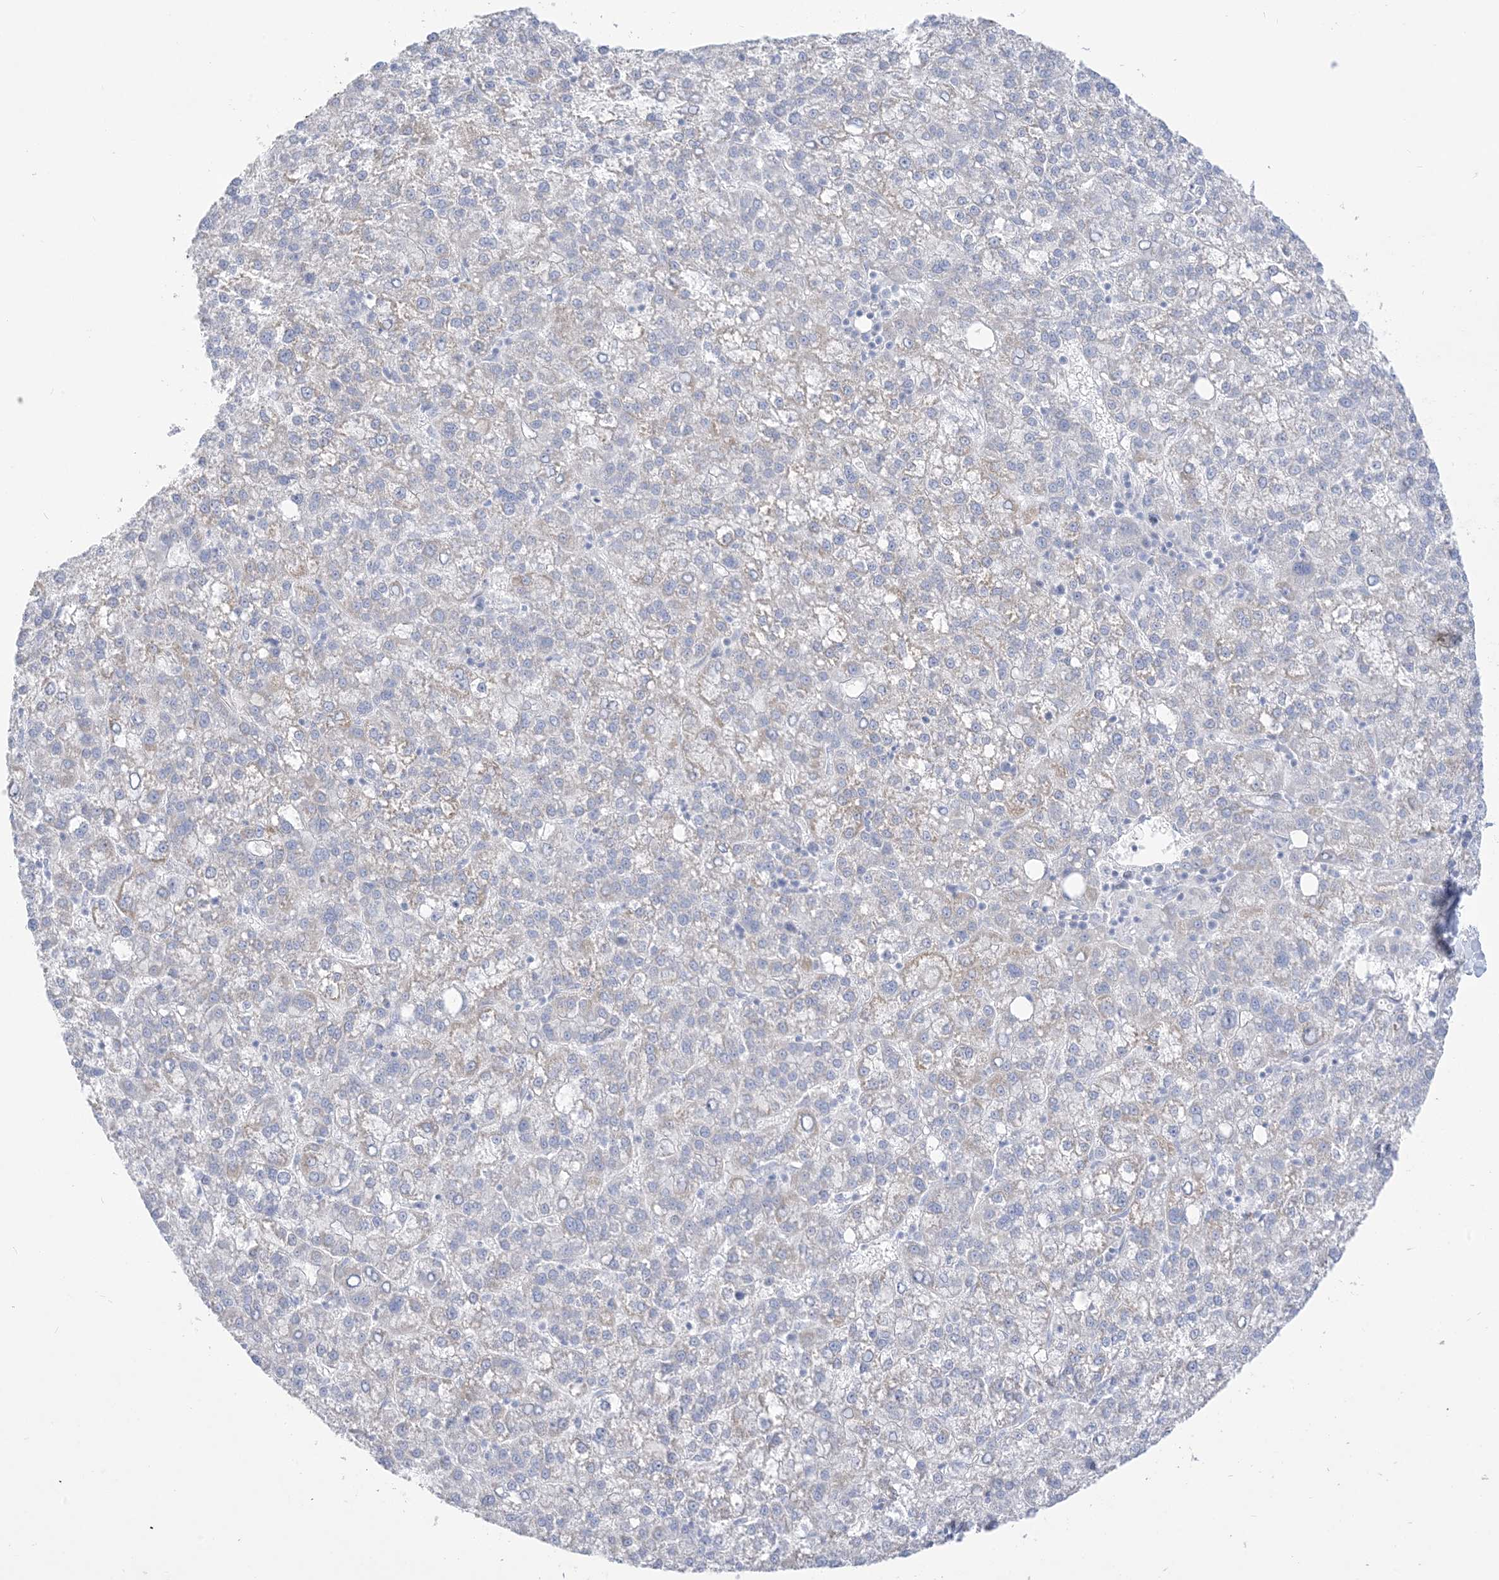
{"staining": {"intensity": "negative", "quantity": "none", "location": "none"}, "tissue": "liver cancer", "cell_type": "Tumor cells", "image_type": "cancer", "snomed": [{"axis": "morphology", "description": "Carcinoma, Hepatocellular, NOS"}, {"axis": "topography", "description": "Liver"}], "caption": "Histopathology image shows no significant protein positivity in tumor cells of hepatocellular carcinoma (liver). Nuclei are stained in blue.", "gene": "B3GNT7", "patient": {"sex": "female", "age": 58}}